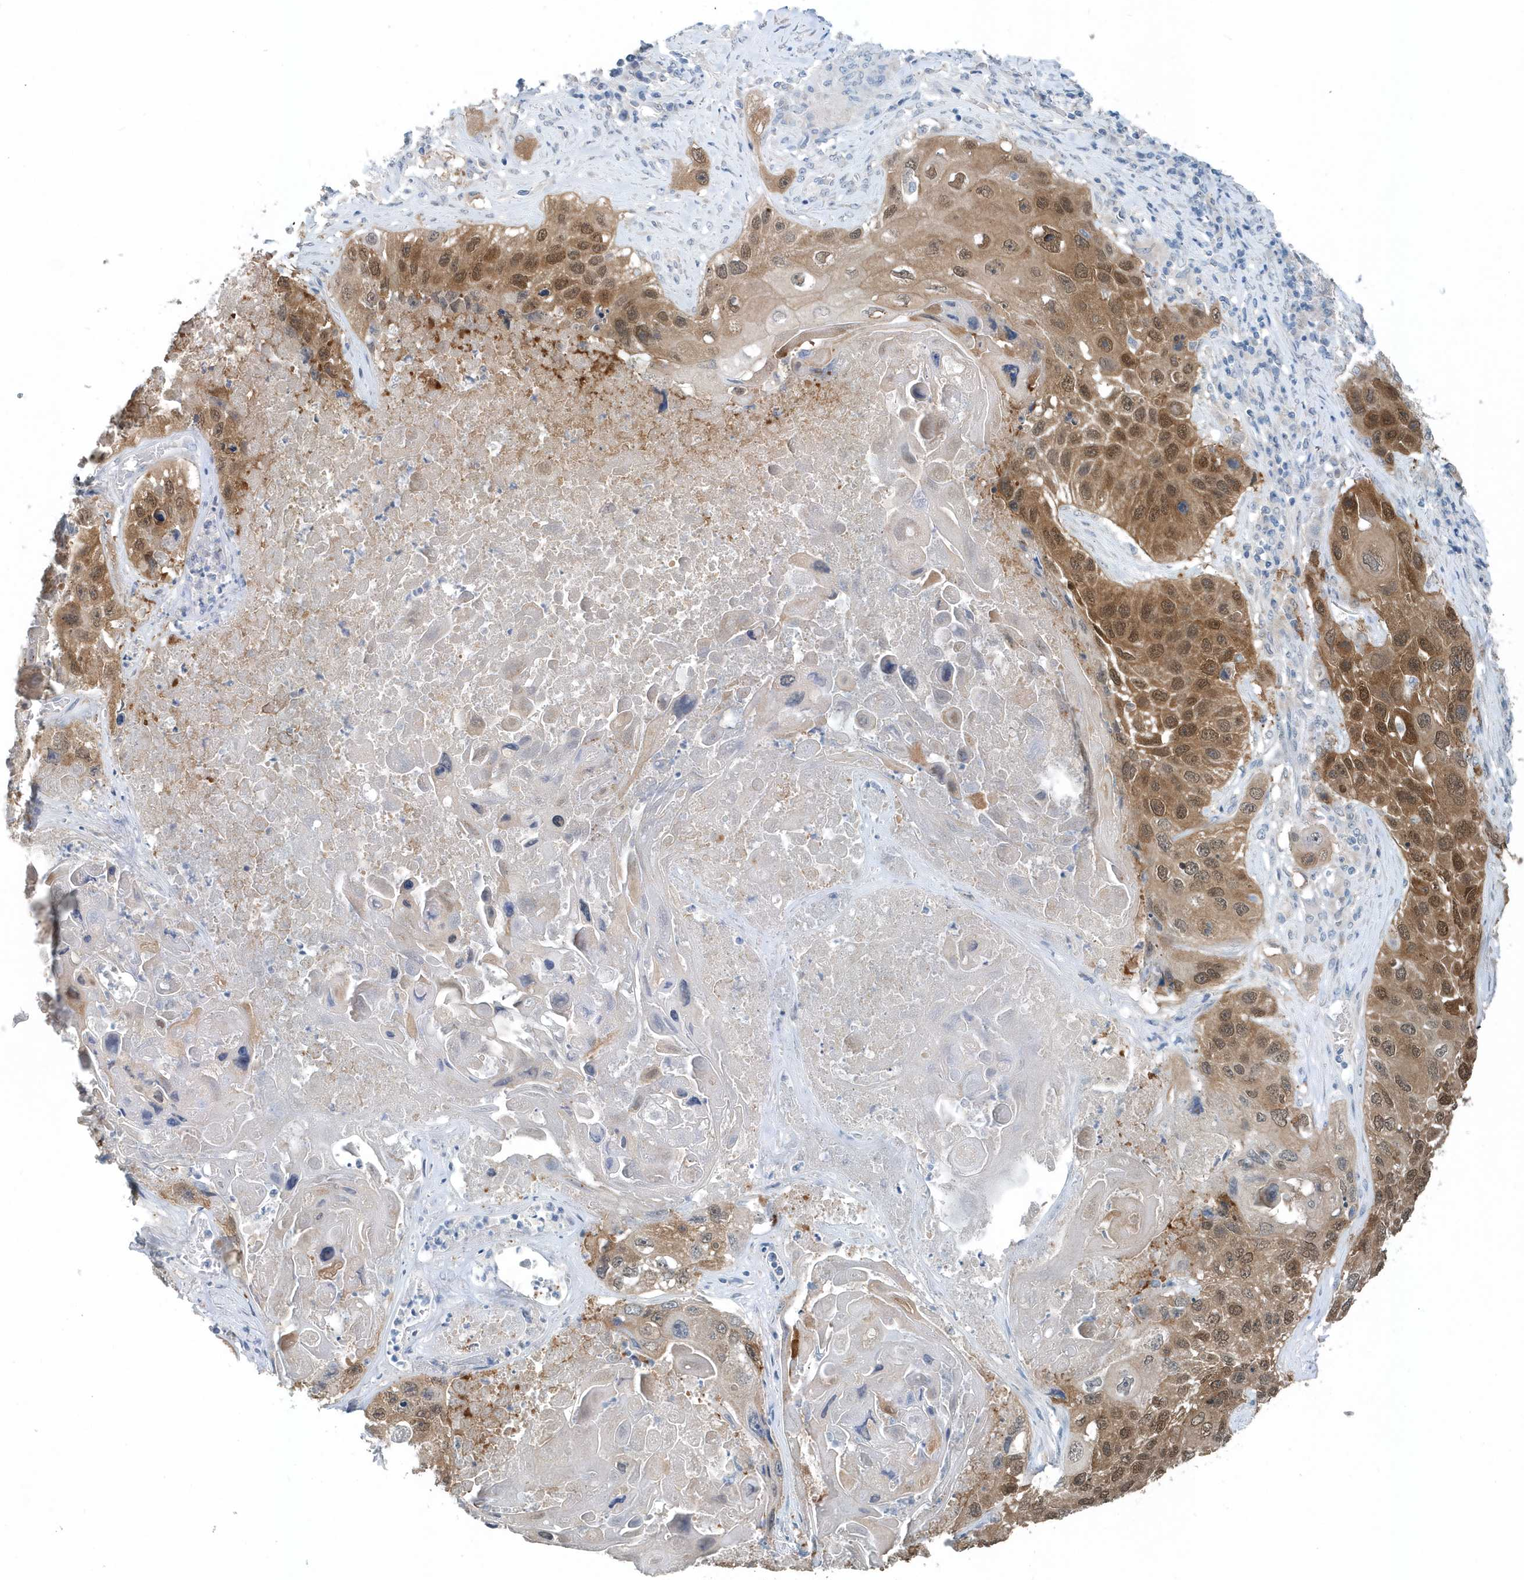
{"staining": {"intensity": "moderate", "quantity": ">75%", "location": "cytoplasmic/membranous,nuclear"}, "tissue": "lung cancer", "cell_type": "Tumor cells", "image_type": "cancer", "snomed": [{"axis": "morphology", "description": "Squamous cell carcinoma, NOS"}, {"axis": "topography", "description": "Lung"}], "caption": "Immunohistochemistry (IHC) of lung squamous cell carcinoma demonstrates medium levels of moderate cytoplasmic/membranous and nuclear positivity in about >75% of tumor cells.", "gene": "PFN2", "patient": {"sex": "male", "age": 61}}